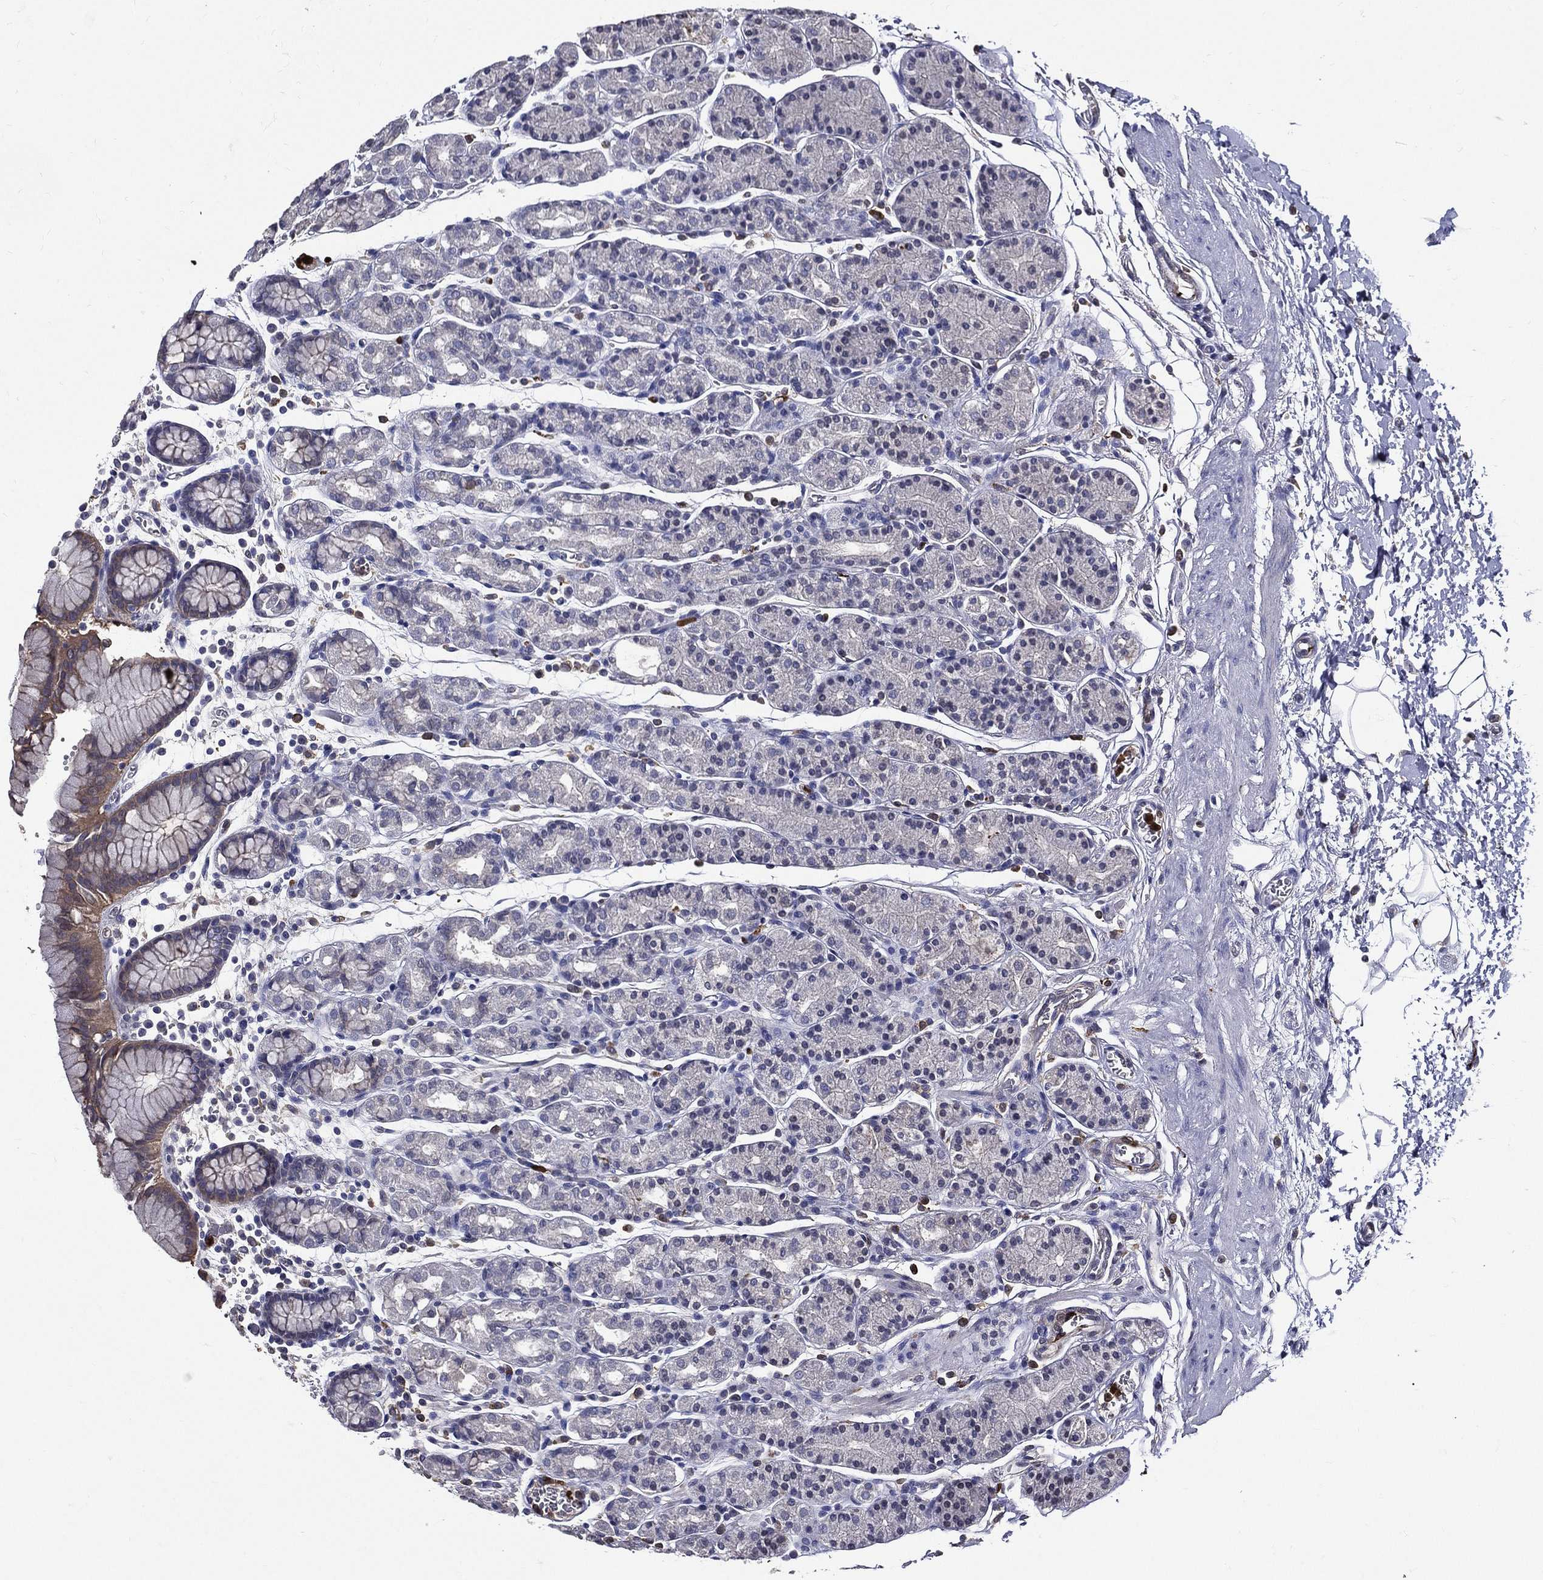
{"staining": {"intensity": "moderate", "quantity": "25%-75%", "location": "cytoplasmic/membranous"}, "tissue": "stomach", "cell_type": "Glandular cells", "image_type": "normal", "snomed": [{"axis": "morphology", "description": "Normal tissue, NOS"}, {"axis": "topography", "description": "Stomach, upper"}, {"axis": "topography", "description": "Stomach"}], "caption": "Immunohistochemistry staining of unremarkable stomach, which displays medium levels of moderate cytoplasmic/membranous staining in about 25%-75% of glandular cells indicating moderate cytoplasmic/membranous protein expression. The staining was performed using DAB (brown) for protein detection and nuclei were counterstained in hematoxylin (blue).", "gene": "GPR171", "patient": {"sex": "male", "age": 62}}